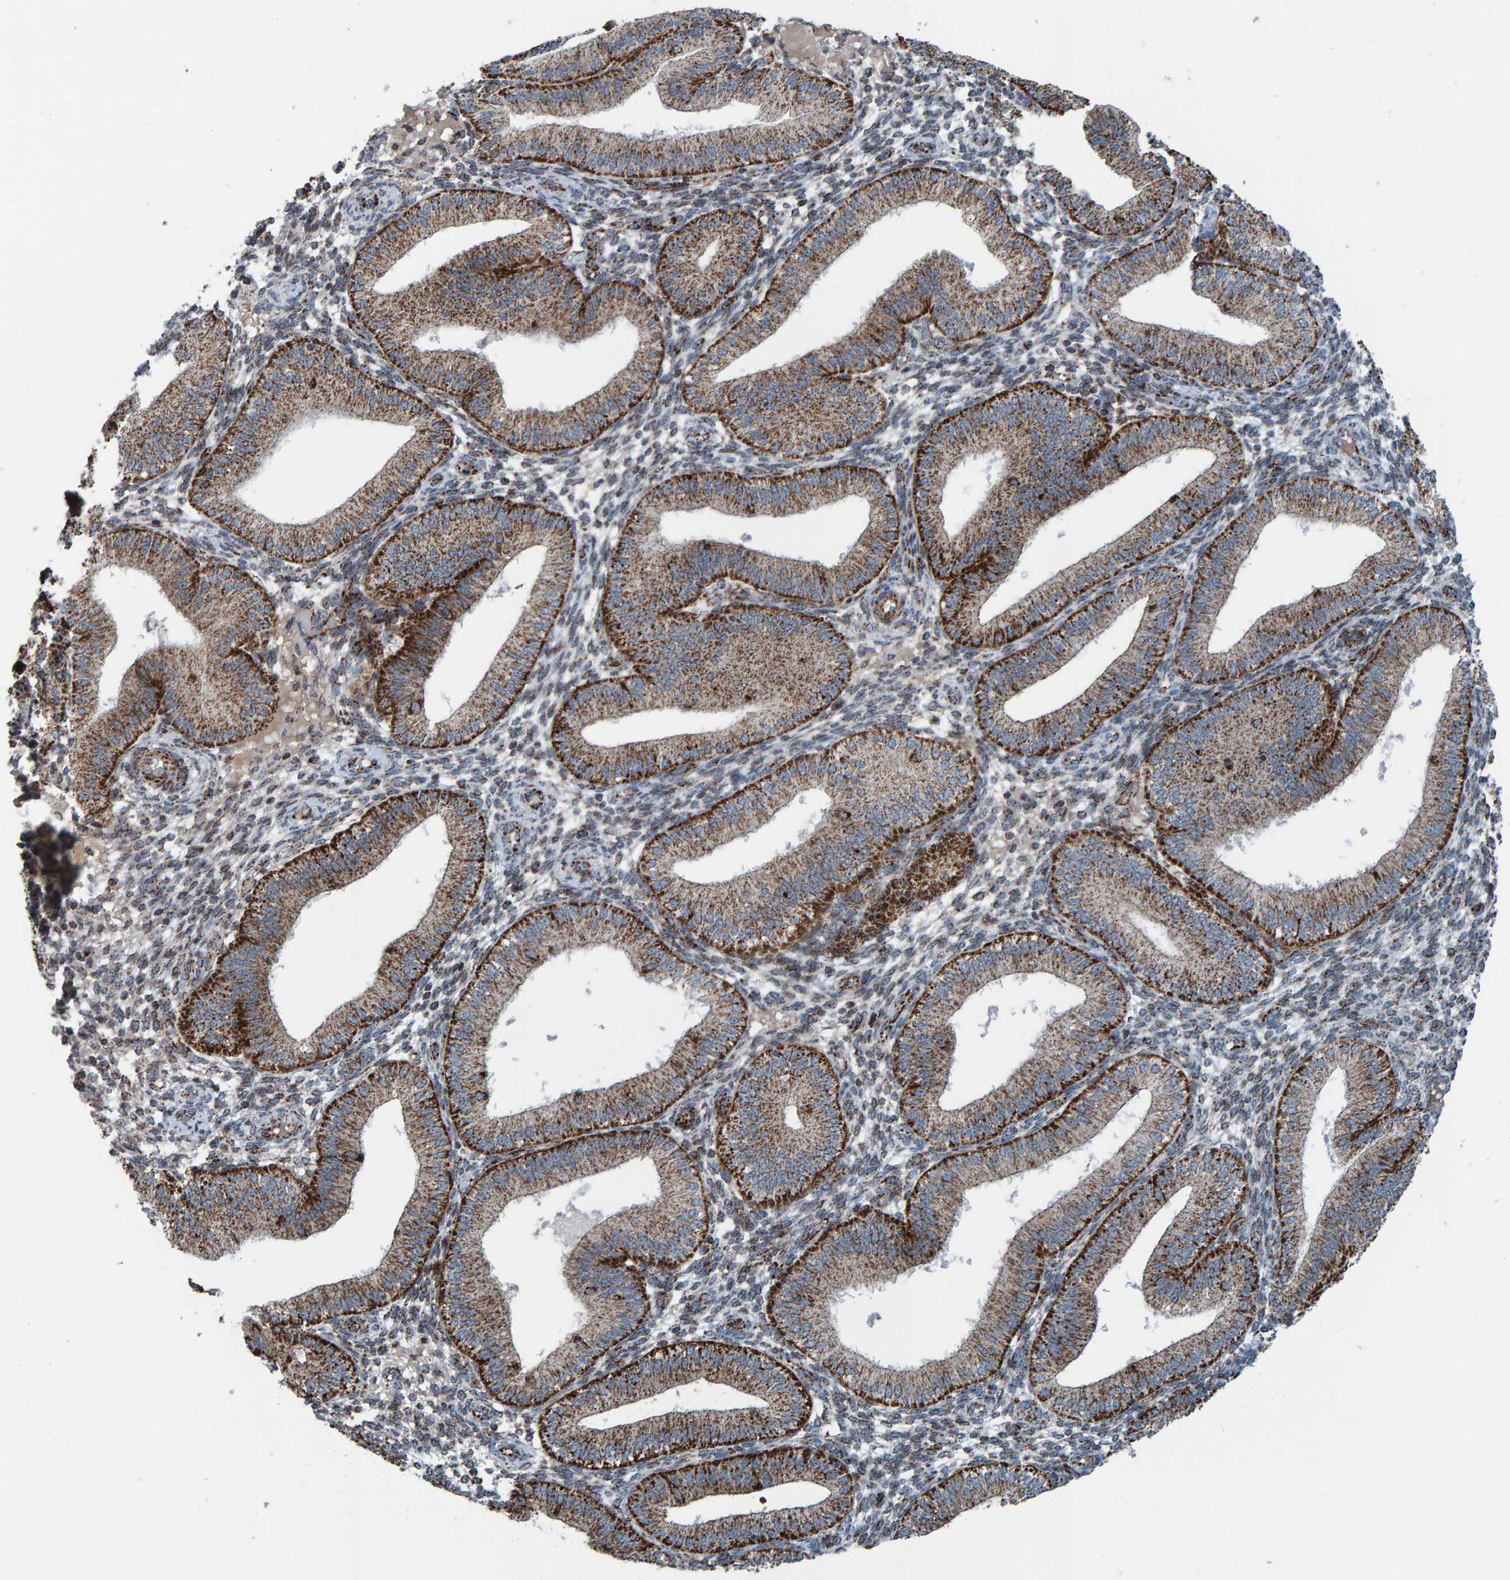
{"staining": {"intensity": "weak", "quantity": "<25%", "location": "cytoplasmic/membranous"}, "tissue": "endometrium", "cell_type": "Cells in endometrial stroma", "image_type": "normal", "snomed": [{"axis": "morphology", "description": "Normal tissue, NOS"}, {"axis": "topography", "description": "Endometrium"}], "caption": "This is a image of immunohistochemistry staining of normal endometrium, which shows no expression in cells in endometrial stroma.", "gene": "ZNF48", "patient": {"sex": "female", "age": 39}}